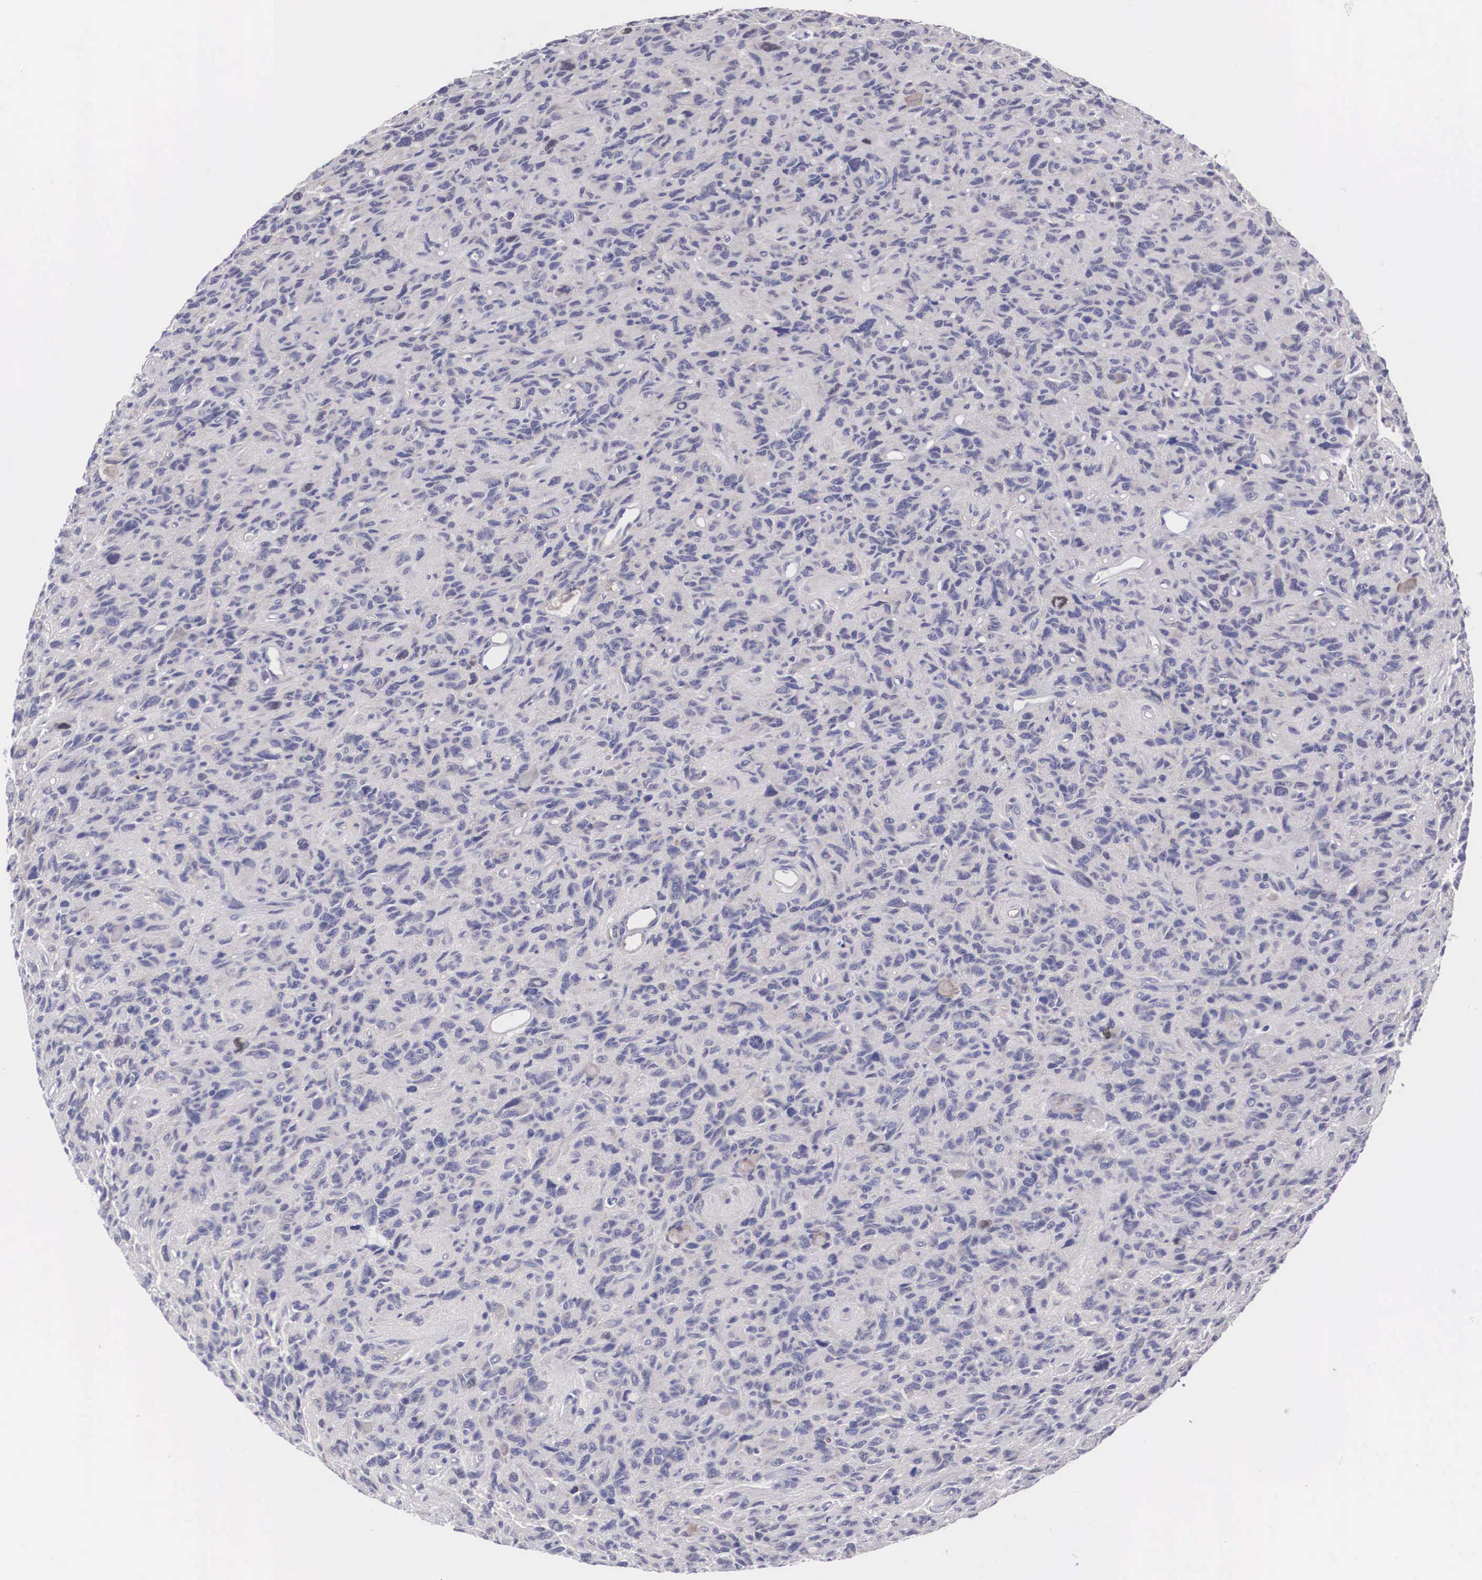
{"staining": {"intensity": "negative", "quantity": "none", "location": "none"}, "tissue": "glioma", "cell_type": "Tumor cells", "image_type": "cancer", "snomed": [{"axis": "morphology", "description": "Glioma, malignant, High grade"}, {"axis": "topography", "description": "Brain"}], "caption": "Immunohistochemical staining of malignant glioma (high-grade) exhibits no significant staining in tumor cells.", "gene": "MAST4", "patient": {"sex": "female", "age": 60}}